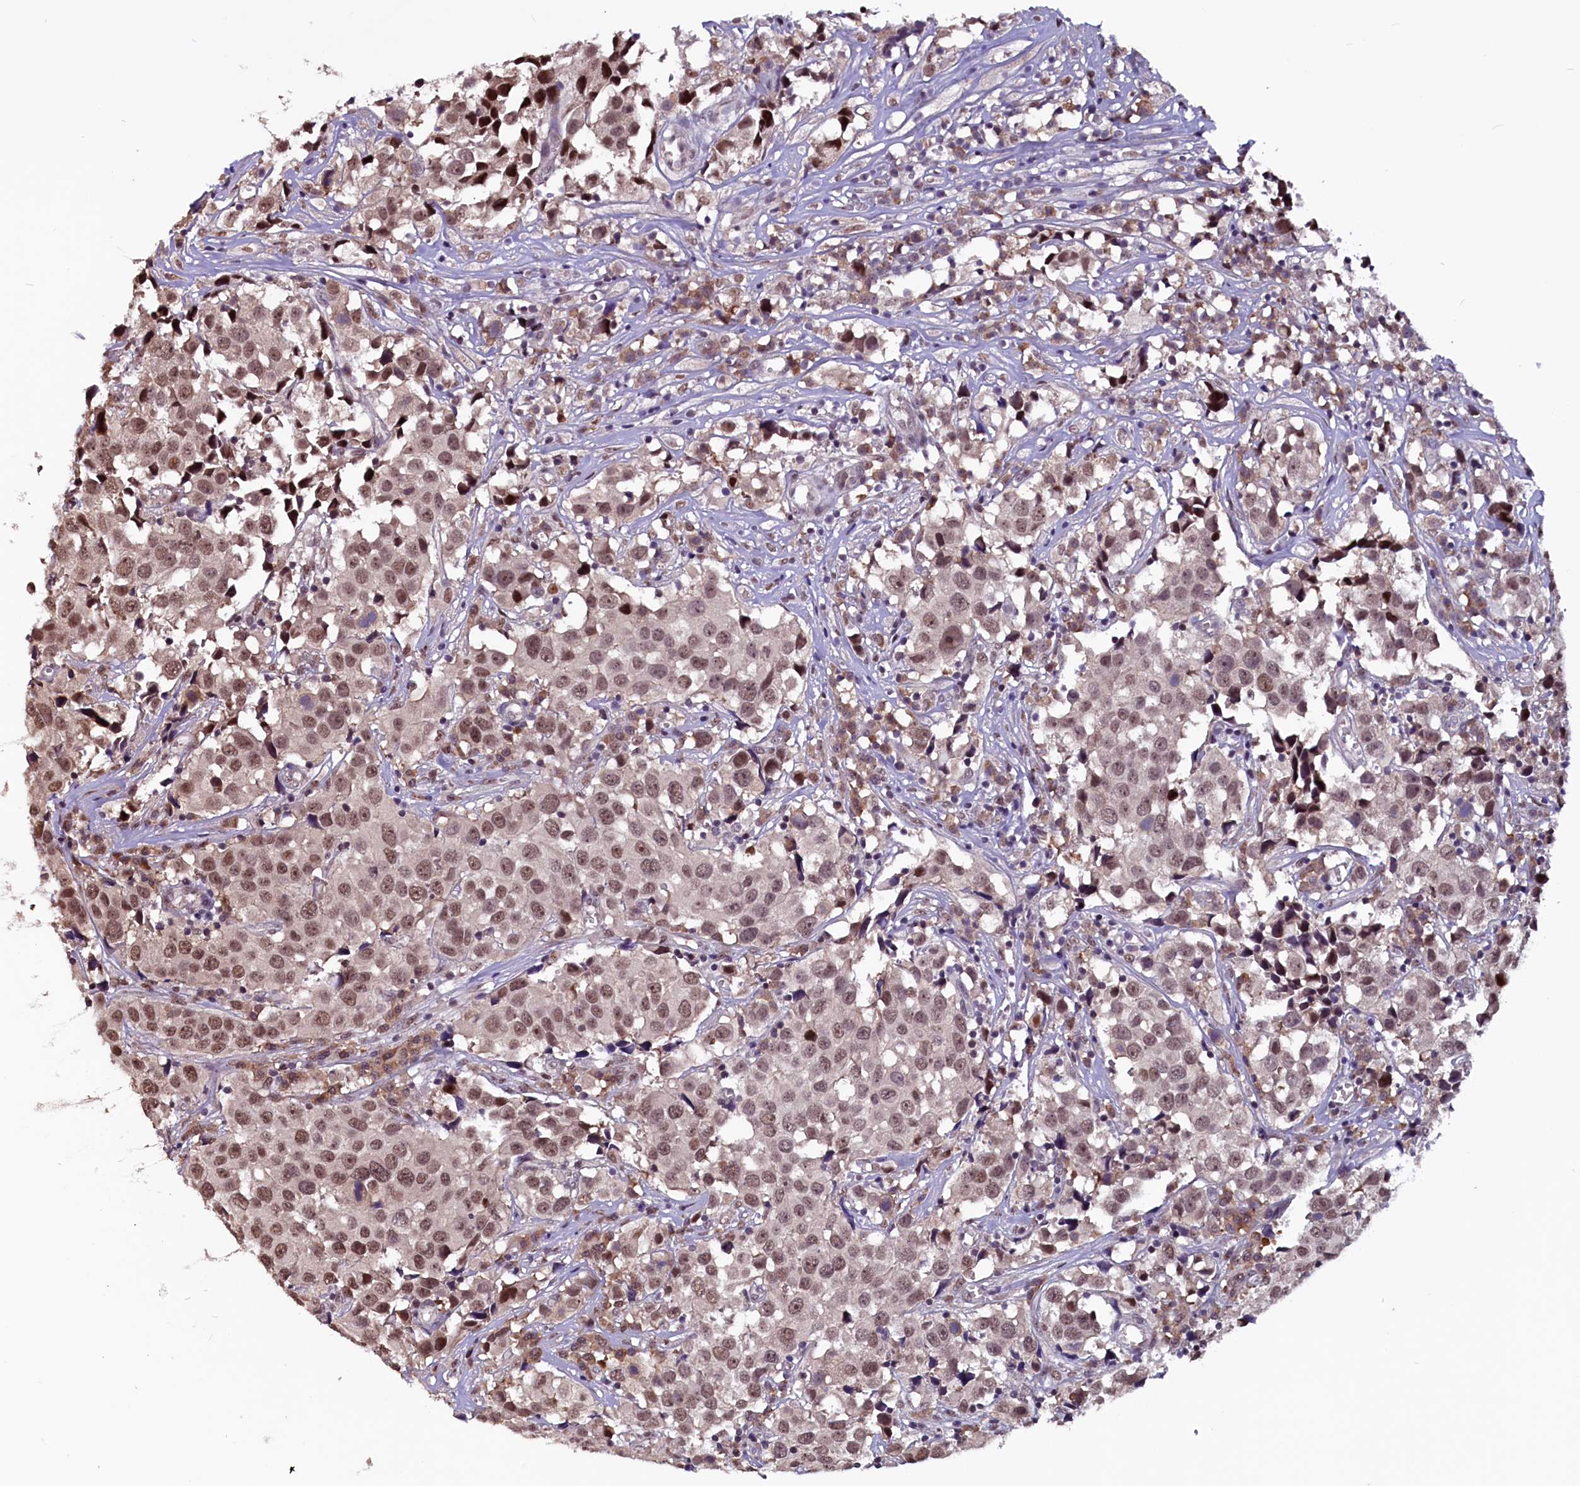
{"staining": {"intensity": "moderate", "quantity": ">75%", "location": "nuclear"}, "tissue": "urothelial cancer", "cell_type": "Tumor cells", "image_type": "cancer", "snomed": [{"axis": "morphology", "description": "Urothelial carcinoma, High grade"}, {"axis": "topography", "description": "Urinary bladder"}], "caption": "This is an image of immunohistochemistry staining of high-grade urothelial carcinoma, which shows moderate expression in the nuclear of tumor cells.", "gene": "RNMT", "patient": {"sex": "female", "age": 75}}